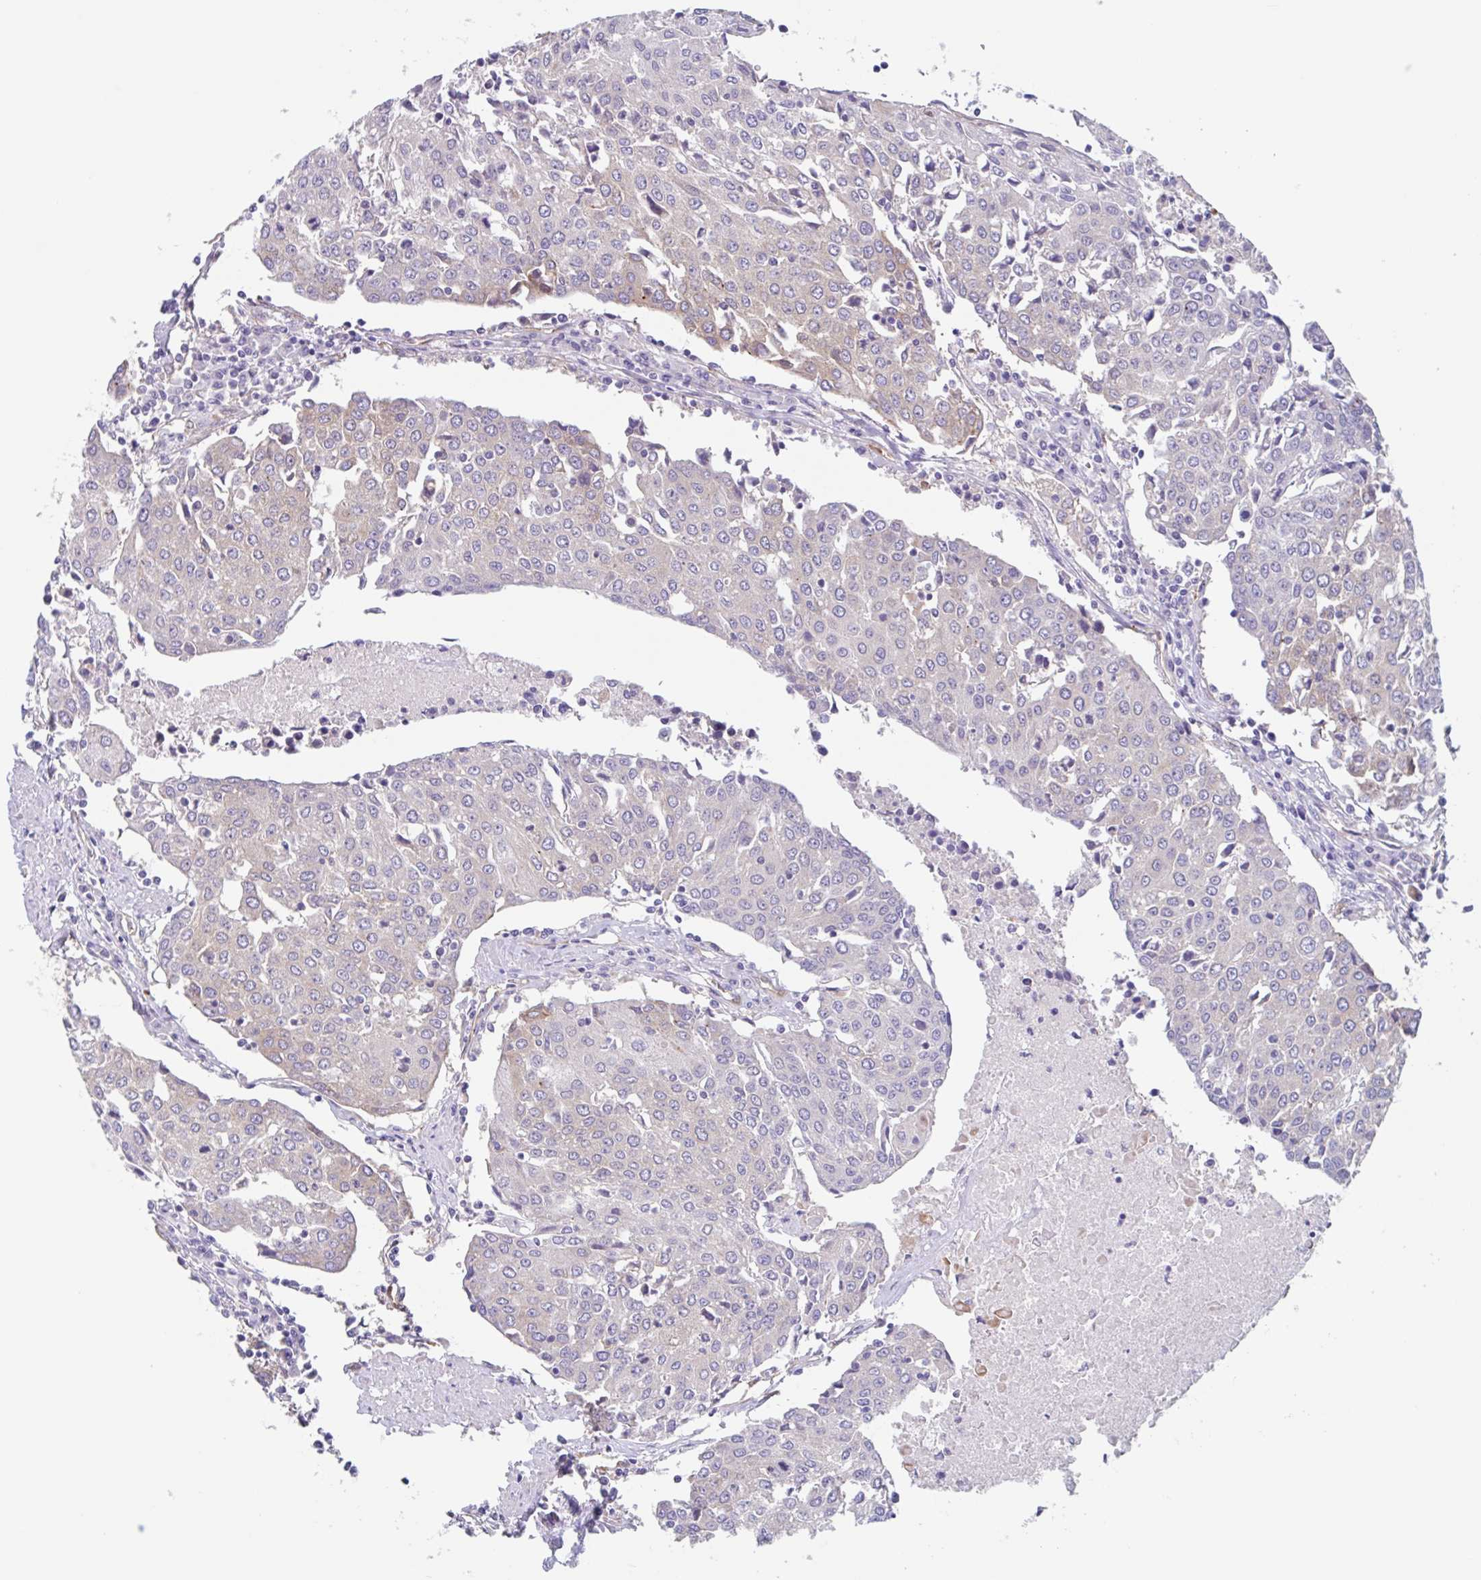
{"staining": {"intensity": "negative", "quantity": "none", "location": "none"}, "tissue": "urothelial cancer", "cell_type": "Tumor cells", "image_type": "cancer", "snomed": [{"axis": "morphology", "description": "Urothelial carcinoma, High grade"}, {"axis": "topography", "description": "Urinary bladder"}], "caption": "This is an immunohistochemistry histopathology image of urothelial cancer. There is no staining in tumor cells.", "gene": "EHD4", "patient": {"sex": "female", "age": 85}}